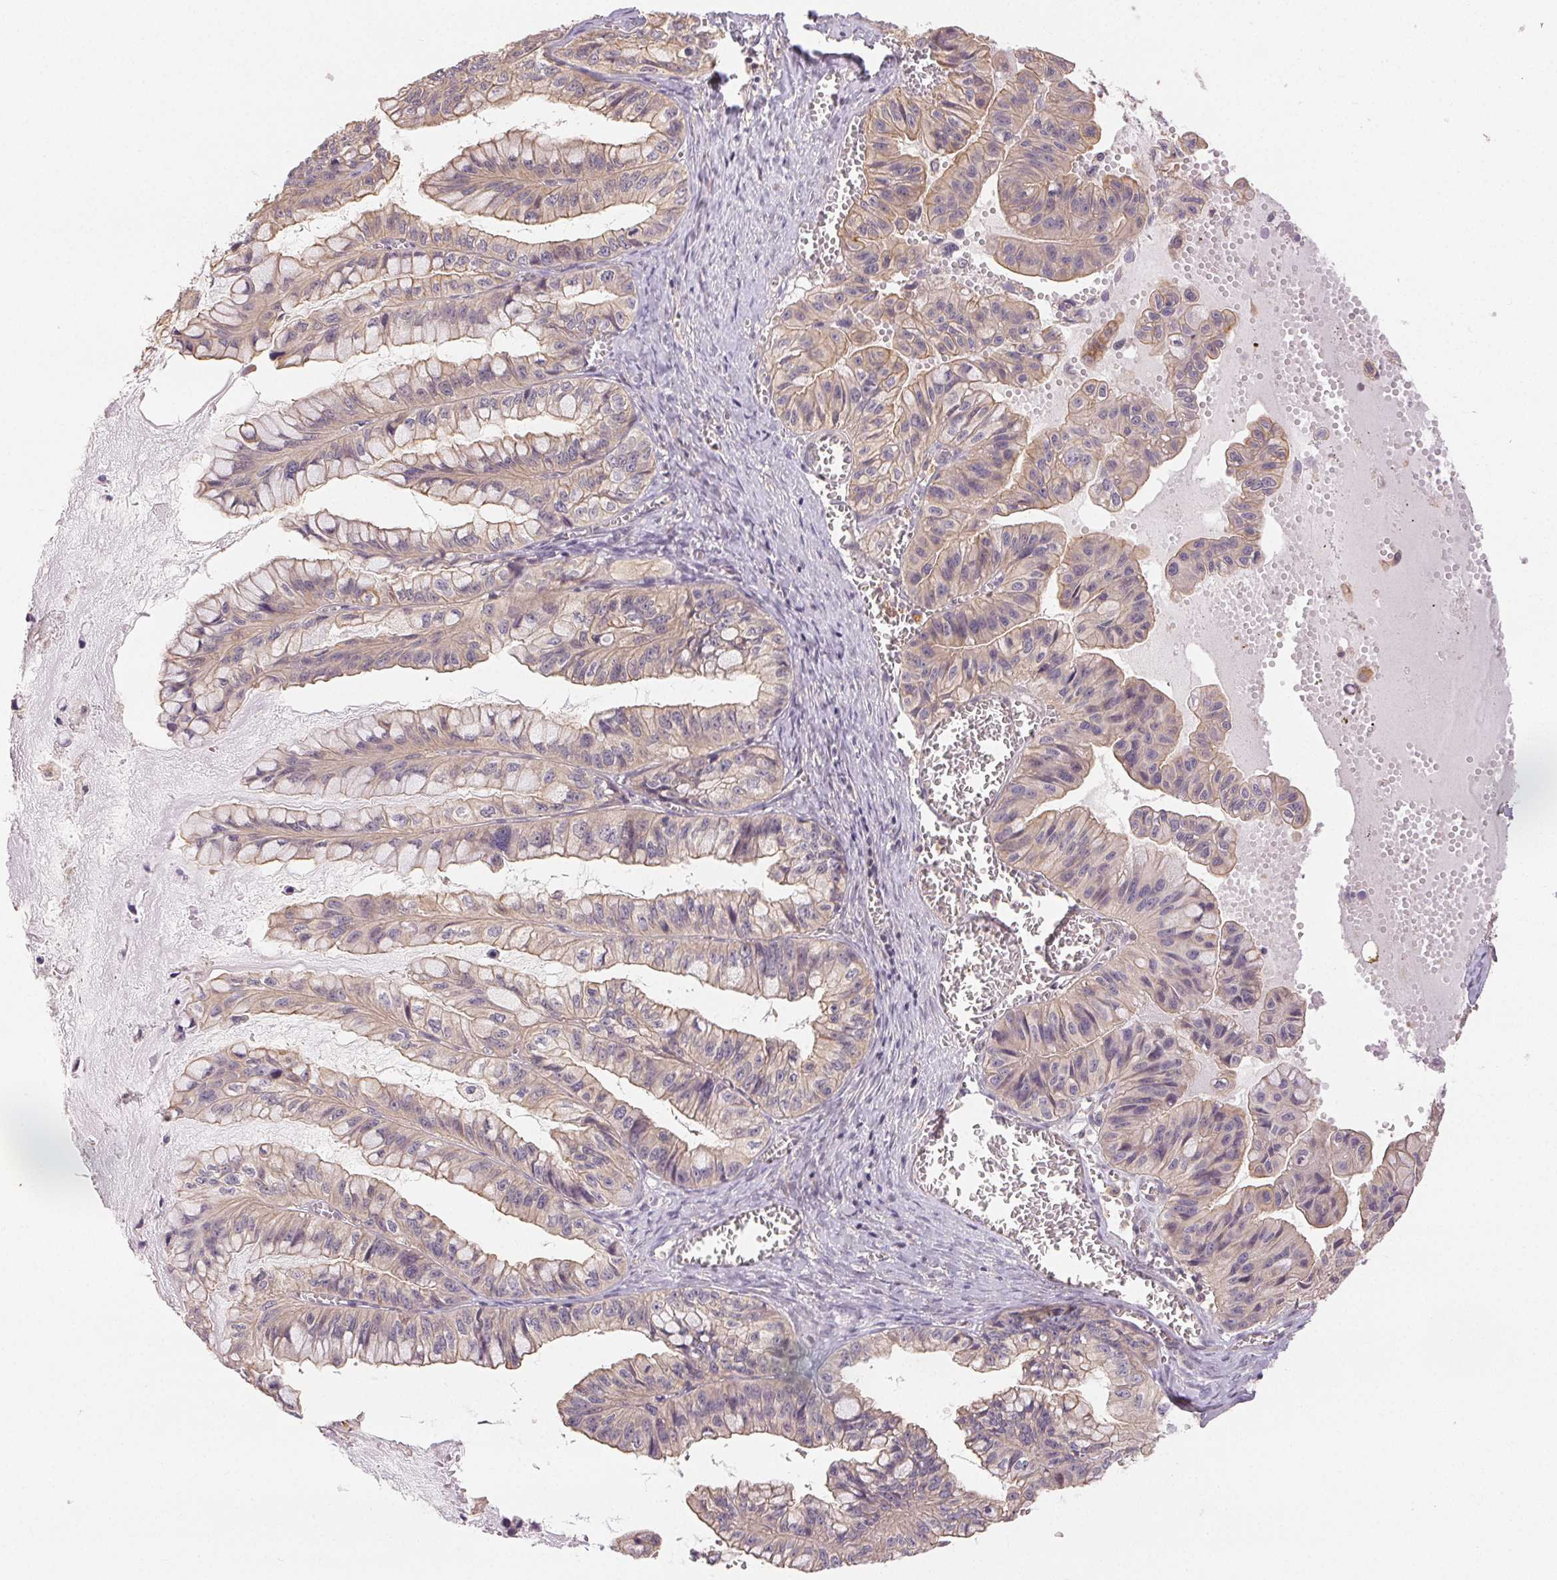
{"staining": {"intensity": "weak", "quantity": "25%-75%", "location": "cytoplasmic/membranous"}, "tissue": "ovarian cancer", "cell_type": "Tumor cells", "image_type": "cancer", "snomed": [{"axis": "morphology", "description": "Cystadenocarcinoma, mucinous, NOS"}, {"axis": "topography", "description": "Ovary"}], "caption": "This is a histology image of immunohistochemistry (IHC) staining of mucinous cystadenocarcinoma (ovarian), which shows weak positivity in the cytoplasmic/membranous of tumor cells.", "gene": "MAPKAPK2", "patient": {"sex": "female", "age": 72}}